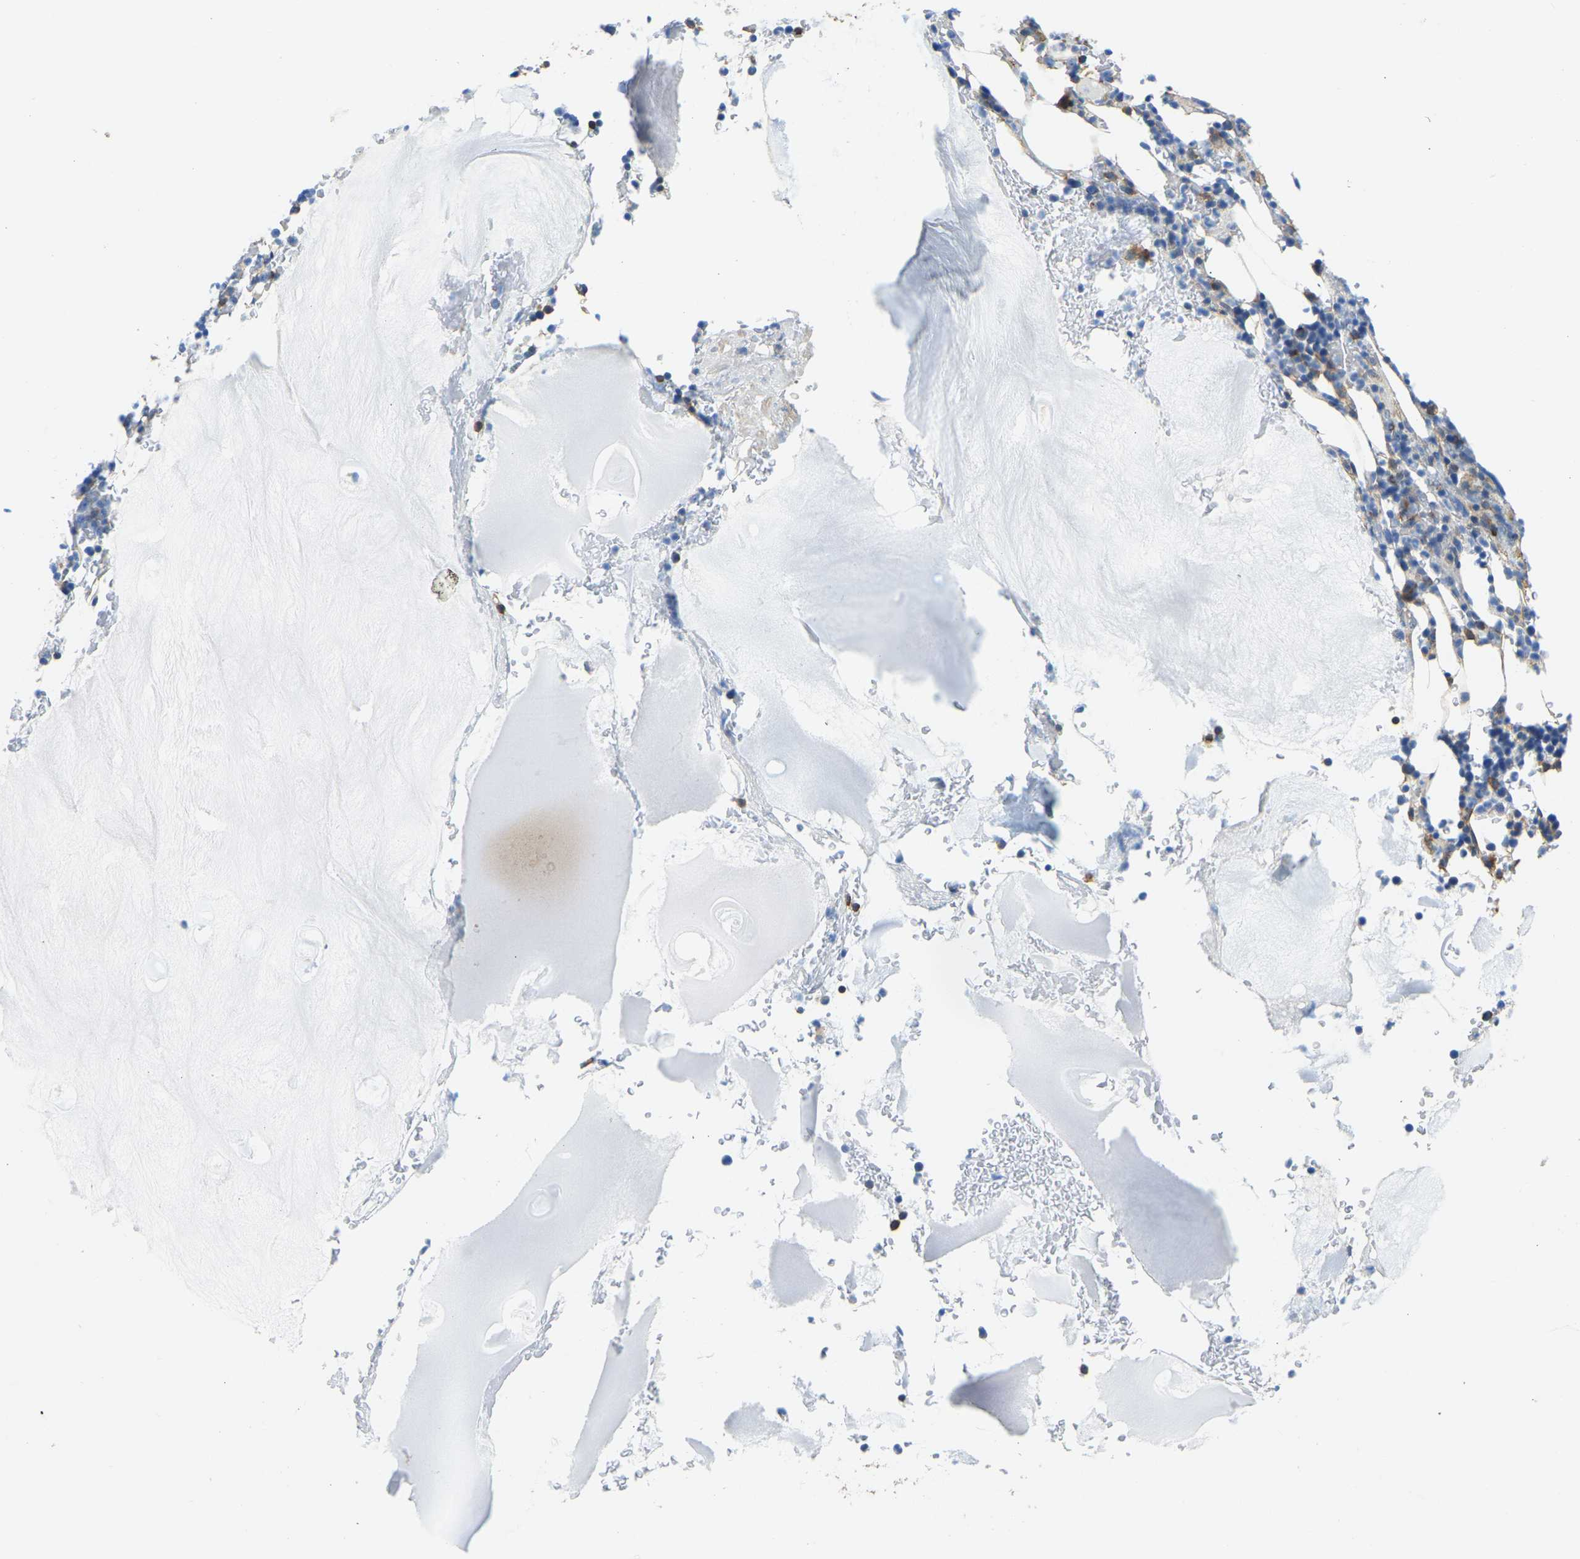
{"staining": {"intensity": "moderate", "quantity": "<25%", "location": "cytoplasmic/membranous"}, "tissue": "bone marrow", "cell_type": "Hematopoietic cells", "image_type": "normal", "snomed": [{"axis": "morphology", "description": "Normal tissue, NOS"}, {"axis": "topography", "description": "Bone marrow"}], "caption": "Unremarkable bone marrow shows moderate cytoplasmic/membranous expression in approximately <25% of hematopoietic cells, visualized by immunohistochemistry. The protein is shown in brown color, while the nuclei are stained blue.", "gene": "AHNAK", "patient": {"sex": "female", "age": 81}}